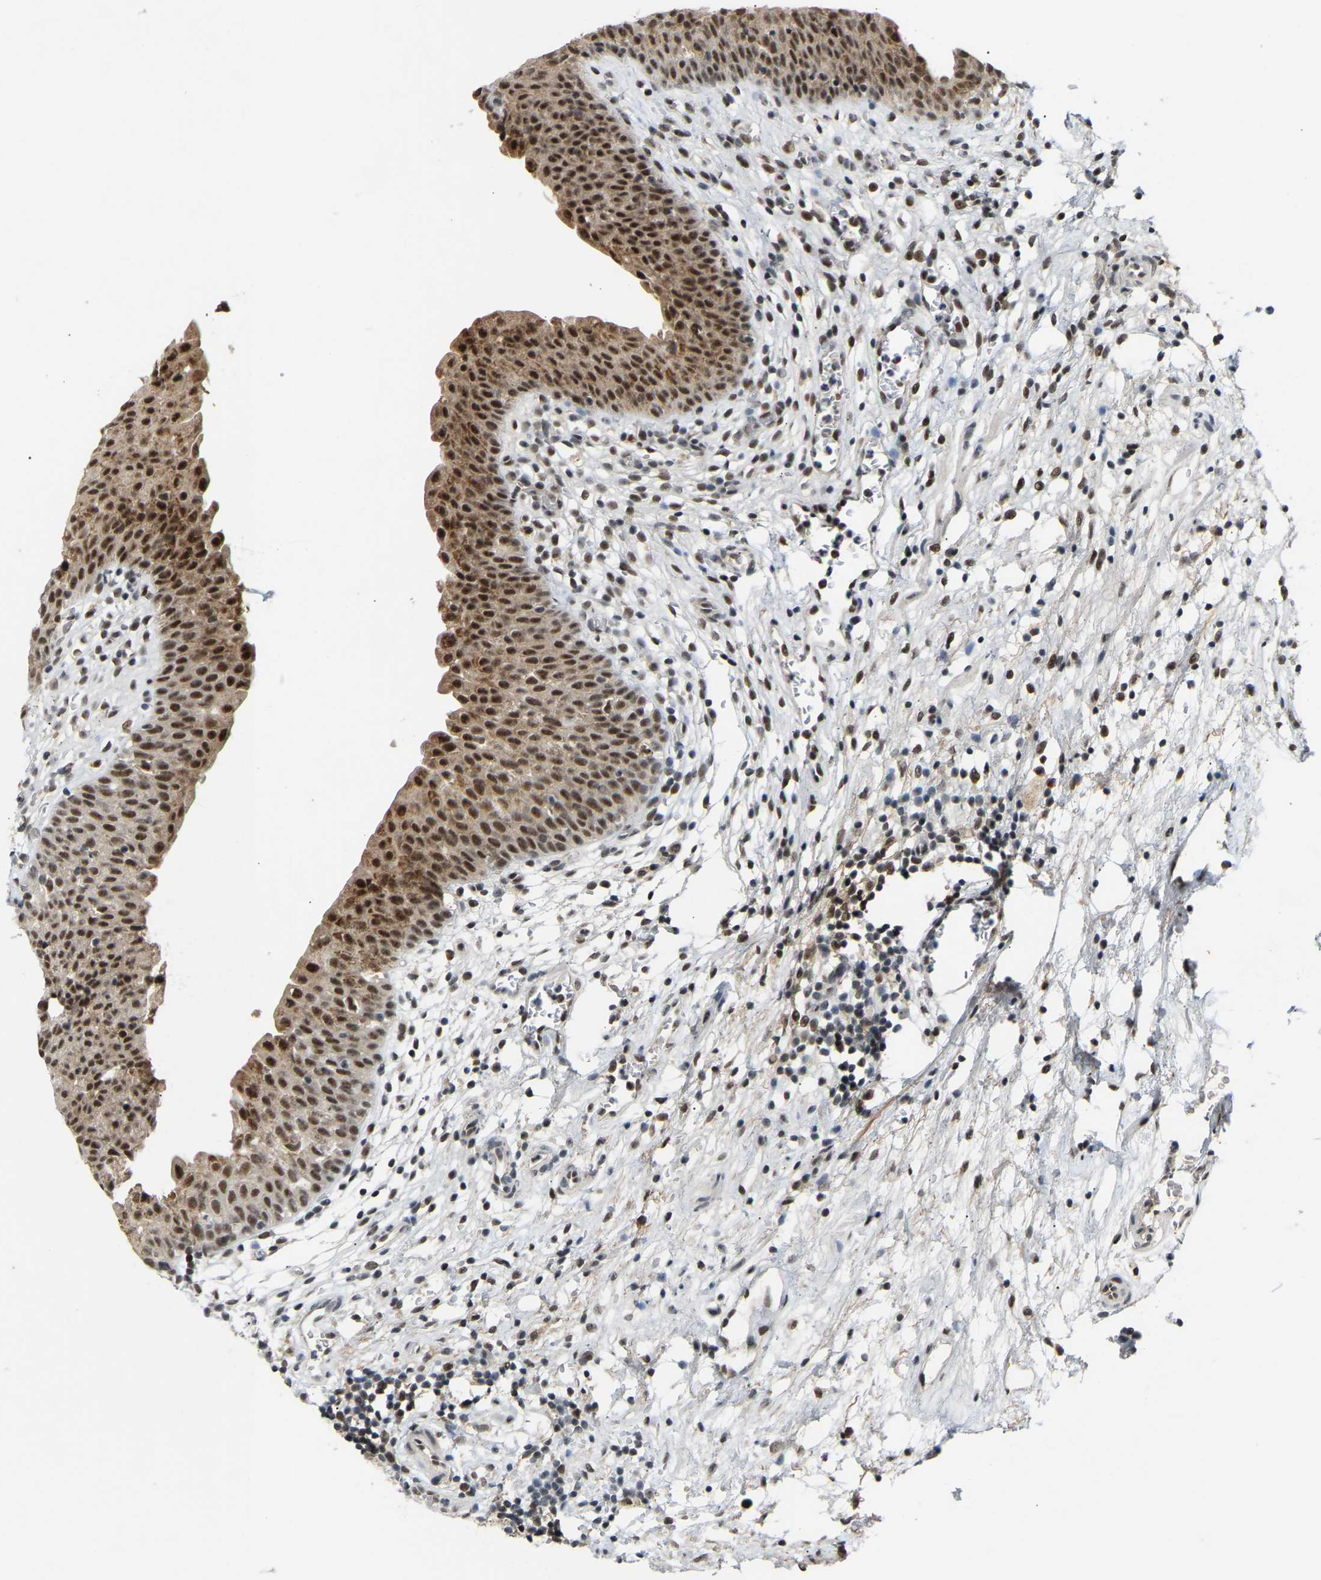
{"staining": {"intensity": "moderate", "quantity": ">75%", "location": "cytoplasmic/membranous,nuclear"}, "tissue": "urinary bladder", "cell_type": "Urothelial cells", "image_type": "normal", "snomed": [{"axis": "morphology", "description": "Normal tissue, NOS"}, {"axis": "topography", "description": "Urinary bladder"}], "caption": "Human urinary bladder stained with a brown dye reveals moderate cytoplasmic/membranous,nuclear positive expression in approximately >75% of urothelial cells.", "gene": "RBM15", "patient": {"sex": "male", "age": 37}}